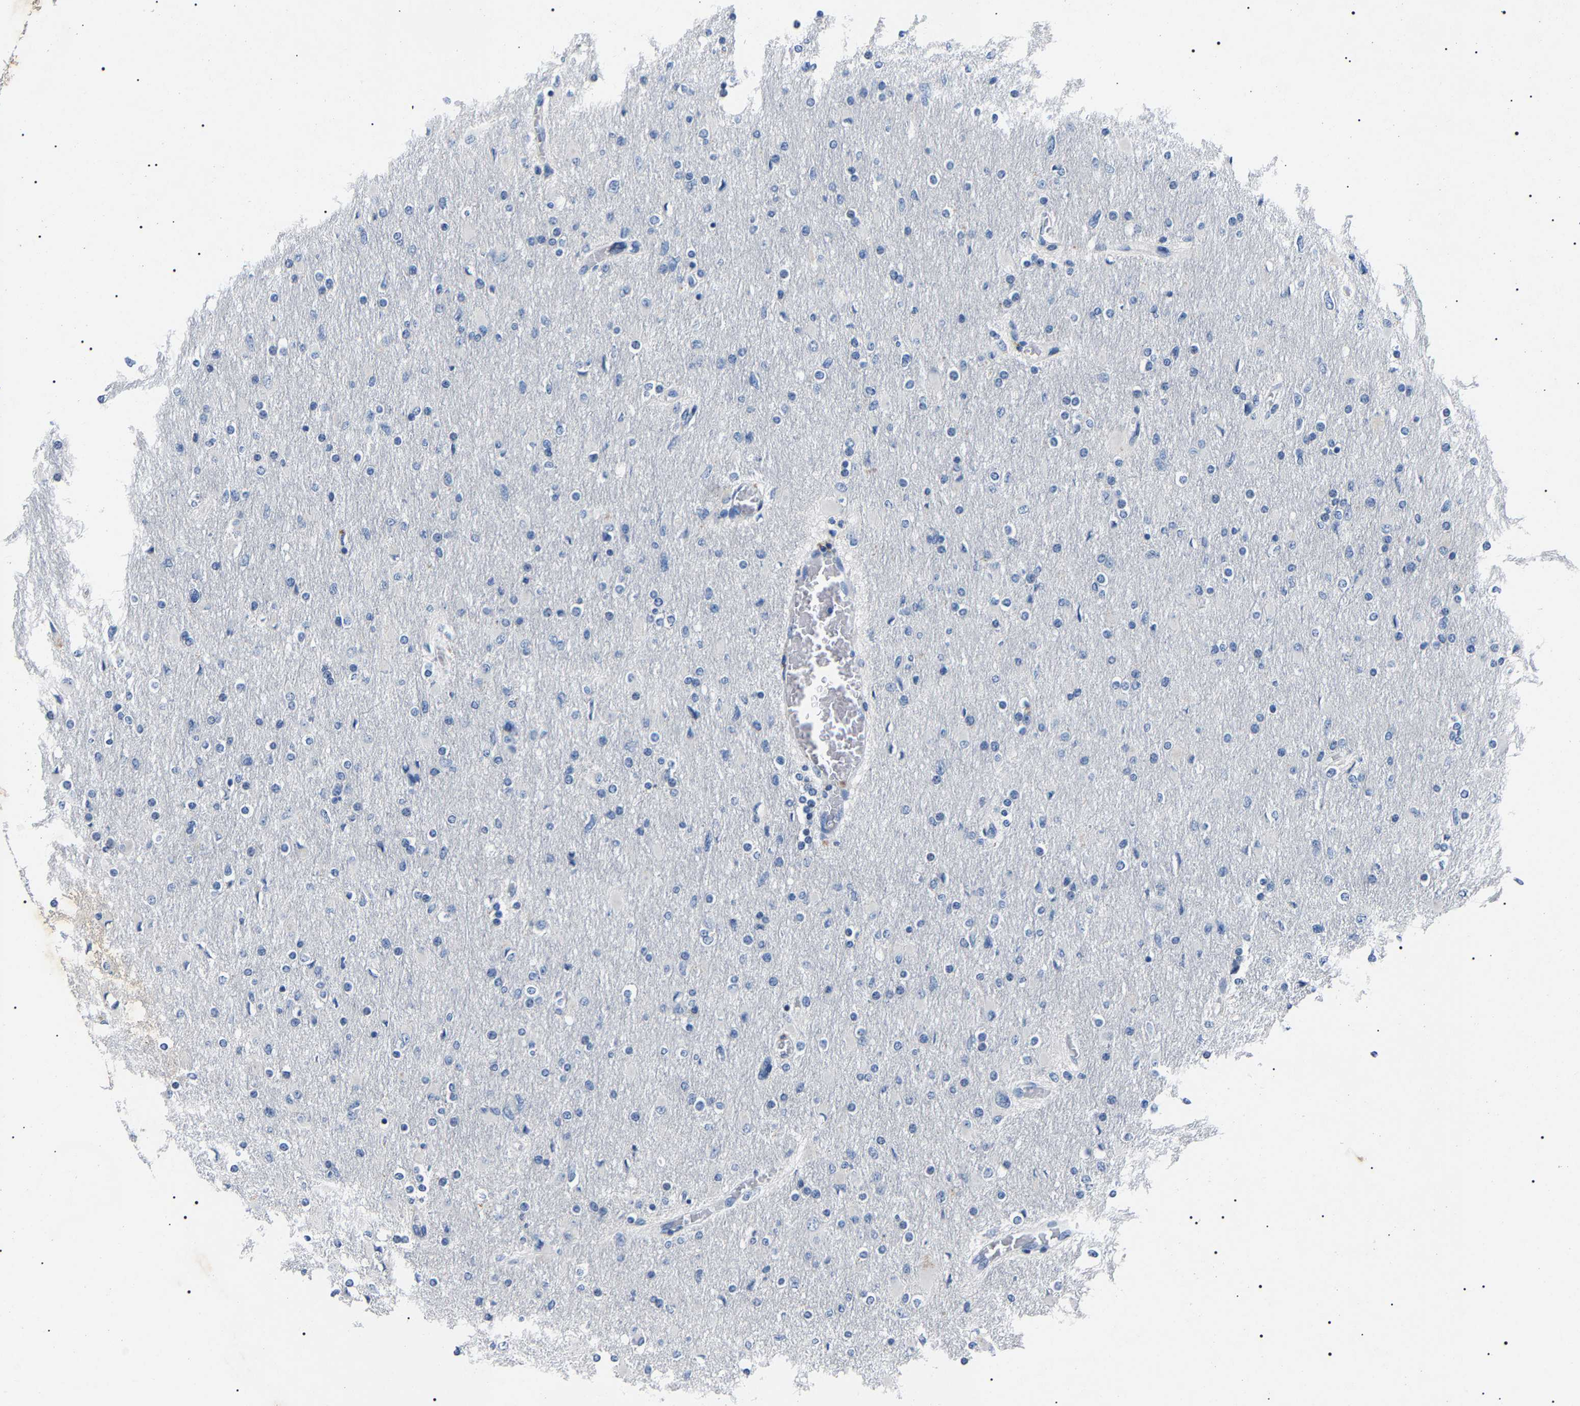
{"staining": {"intensity": "negative", "quantity": "none", "location": "none"}, "tissue": "glioma", "cell_type": "Tumor cells", "image_type": "cancer", "snomed": [{"axis": "morphology", "description": "Glioma, malignant, High grade"}, {"axis": "topography", "description": "Cerebral cortex"}], "caption": "Tumor cells are negative for protein expression in human glioma.", "gene": "KLK15", "patient": {"sex": "female", "age": 36}}